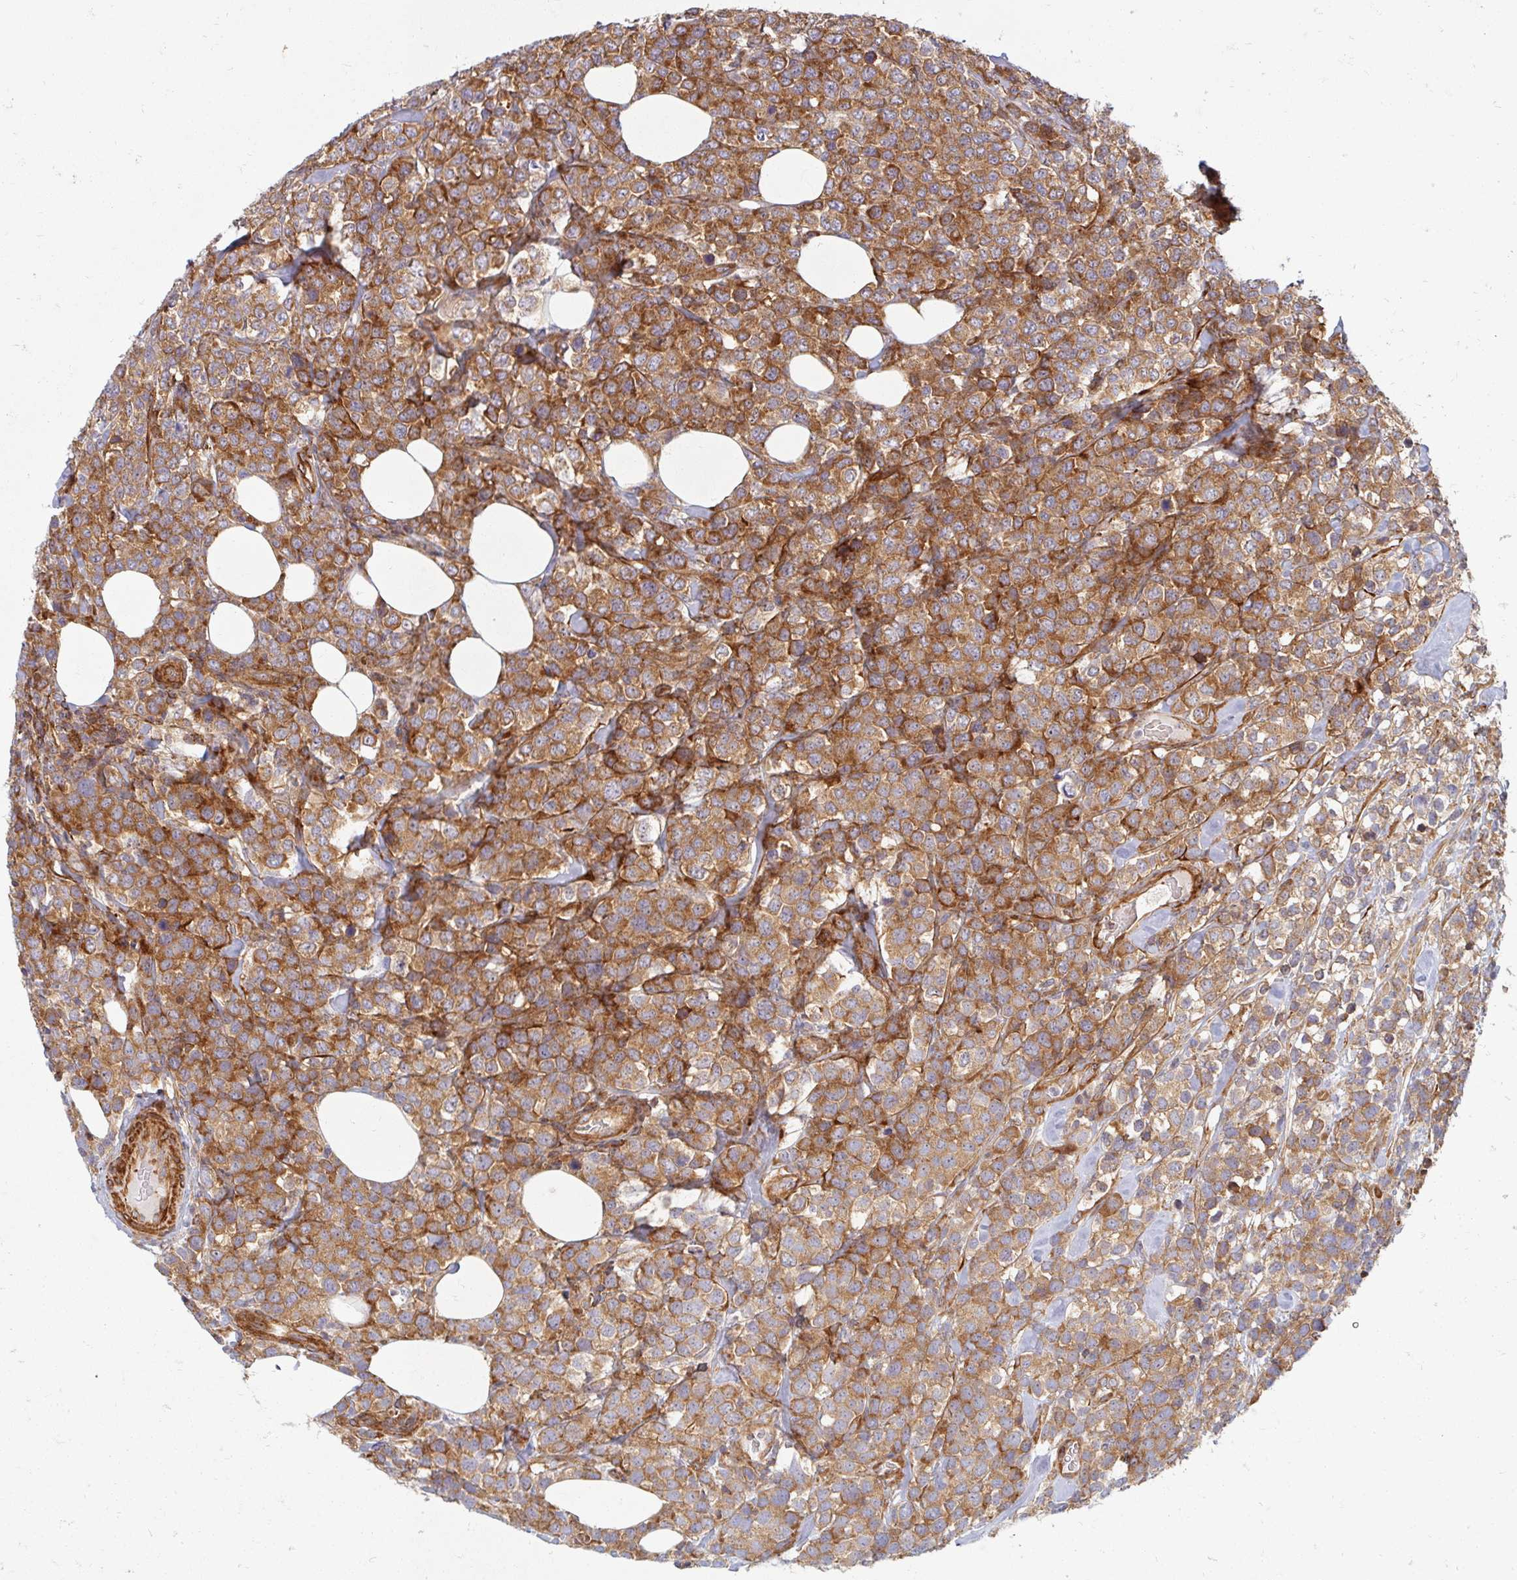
{"staining": {"intensity": "moderate", "quantity": ">75%", "location": "cytoplasmic/membranous"}, "tissue": "lymphoma", "cell_type": "Tumor cells", "image_type": "cancer", "snomed": [{"axis": "morphology", "description": "Malignant lymphoma, non-Hodgkin's type, High grade"}, {"axis": "topography", "description": "Soft tissue"}], "caption": "The histopathology image shows staining of lymphoma, revealing moderate cytoplasmic/membranous protein staining (brown color) within tumor cells.", "gene": "BTF3", "patient": {"sex": "female", "age": 56}}